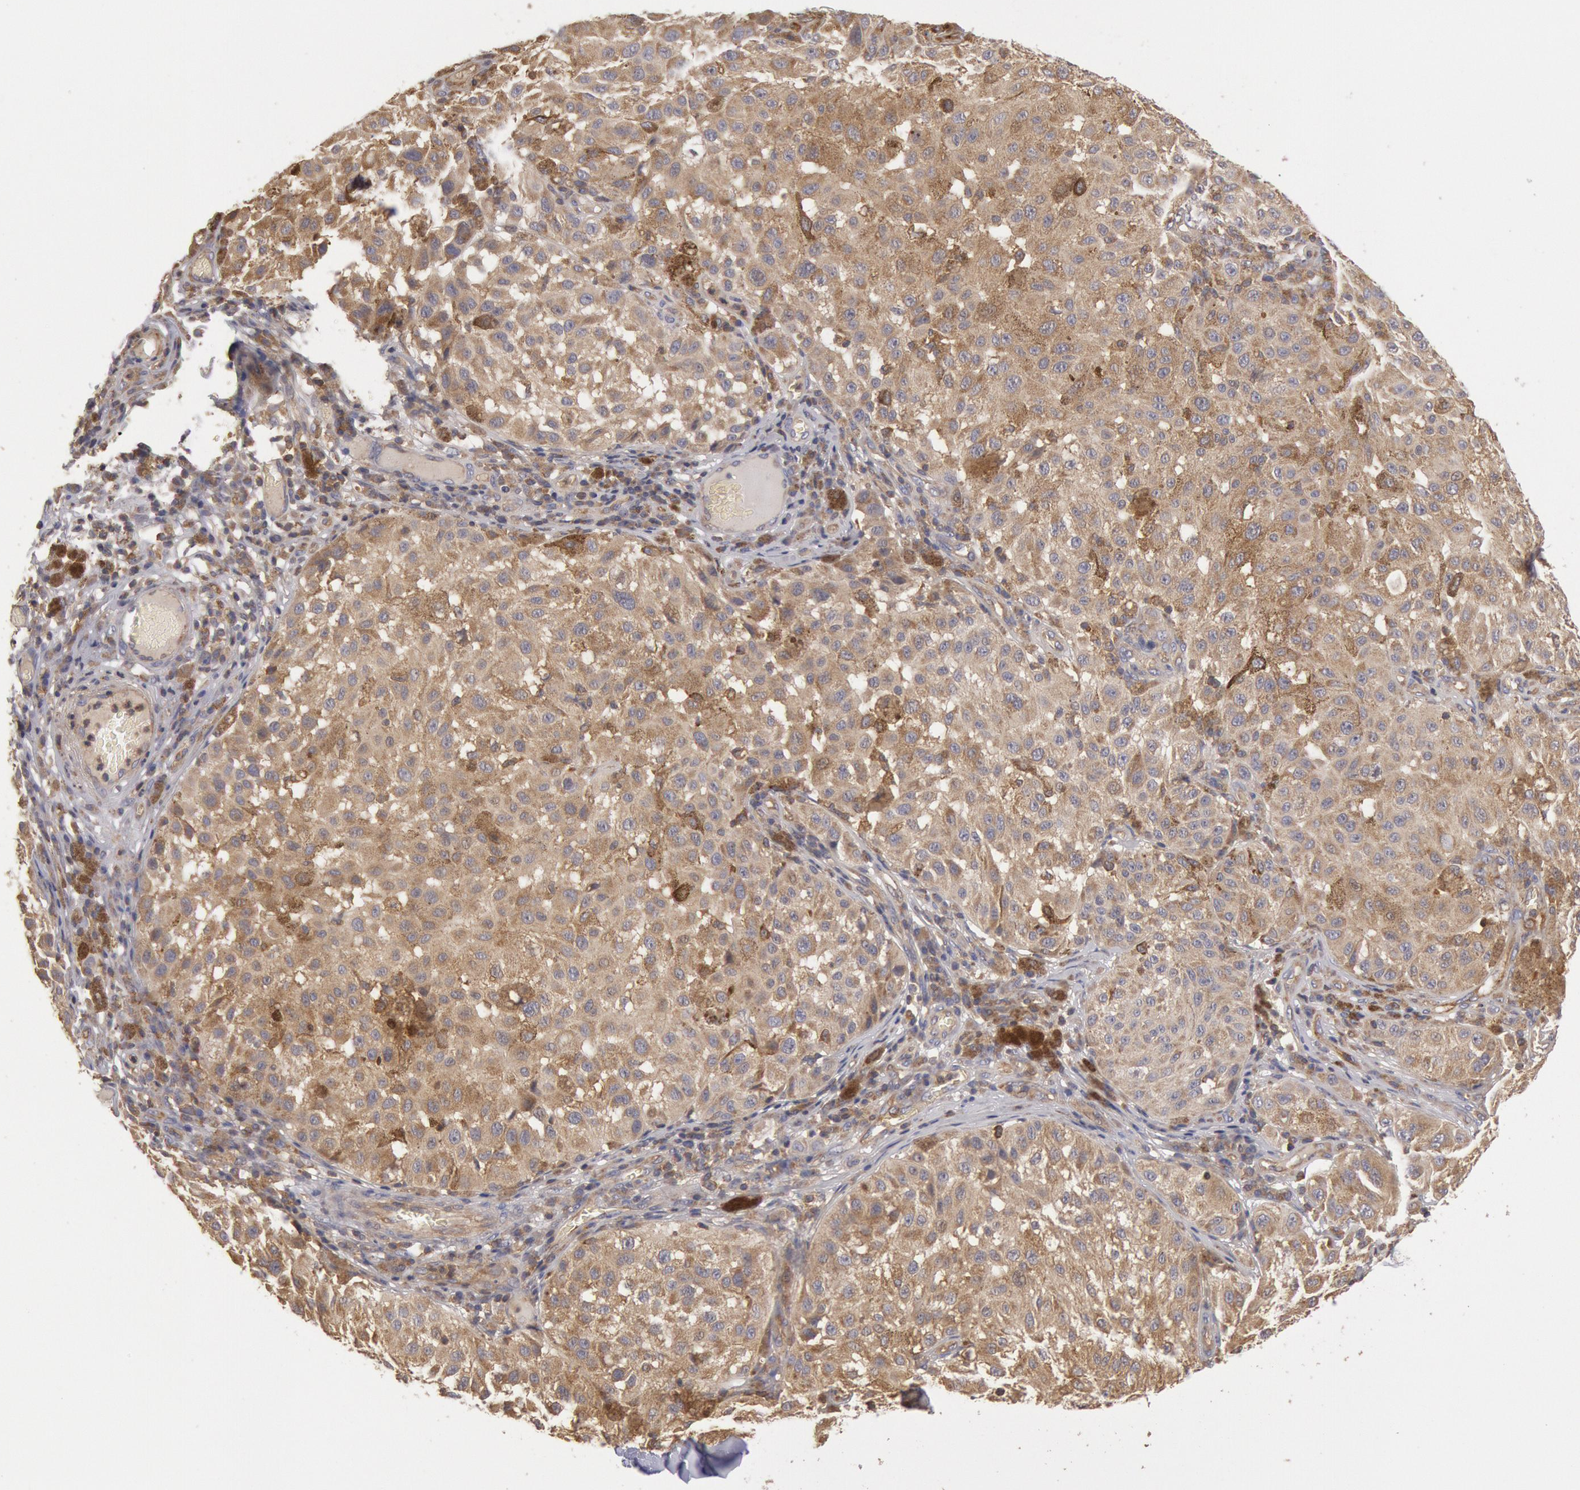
{"staining": {"intensity": "weak", "quantity": ">75%", "location": "cytoplasmic/membranous"}, "tissue": "melanoma", "cell_type": "Tumor cells", "image_type": "cancer", "snomed": [{"axis": "morphology", "description": "Malignant melanoma, NOS"}, {"axis": "topography", "description": "Skin"}], "caption": "Weak cytoplasmic/membranous positivity is present in about >75% of tumor cells in melanoma.", "gene": "PIK3R1", "patient": {"sex": "female", "age": 64}}